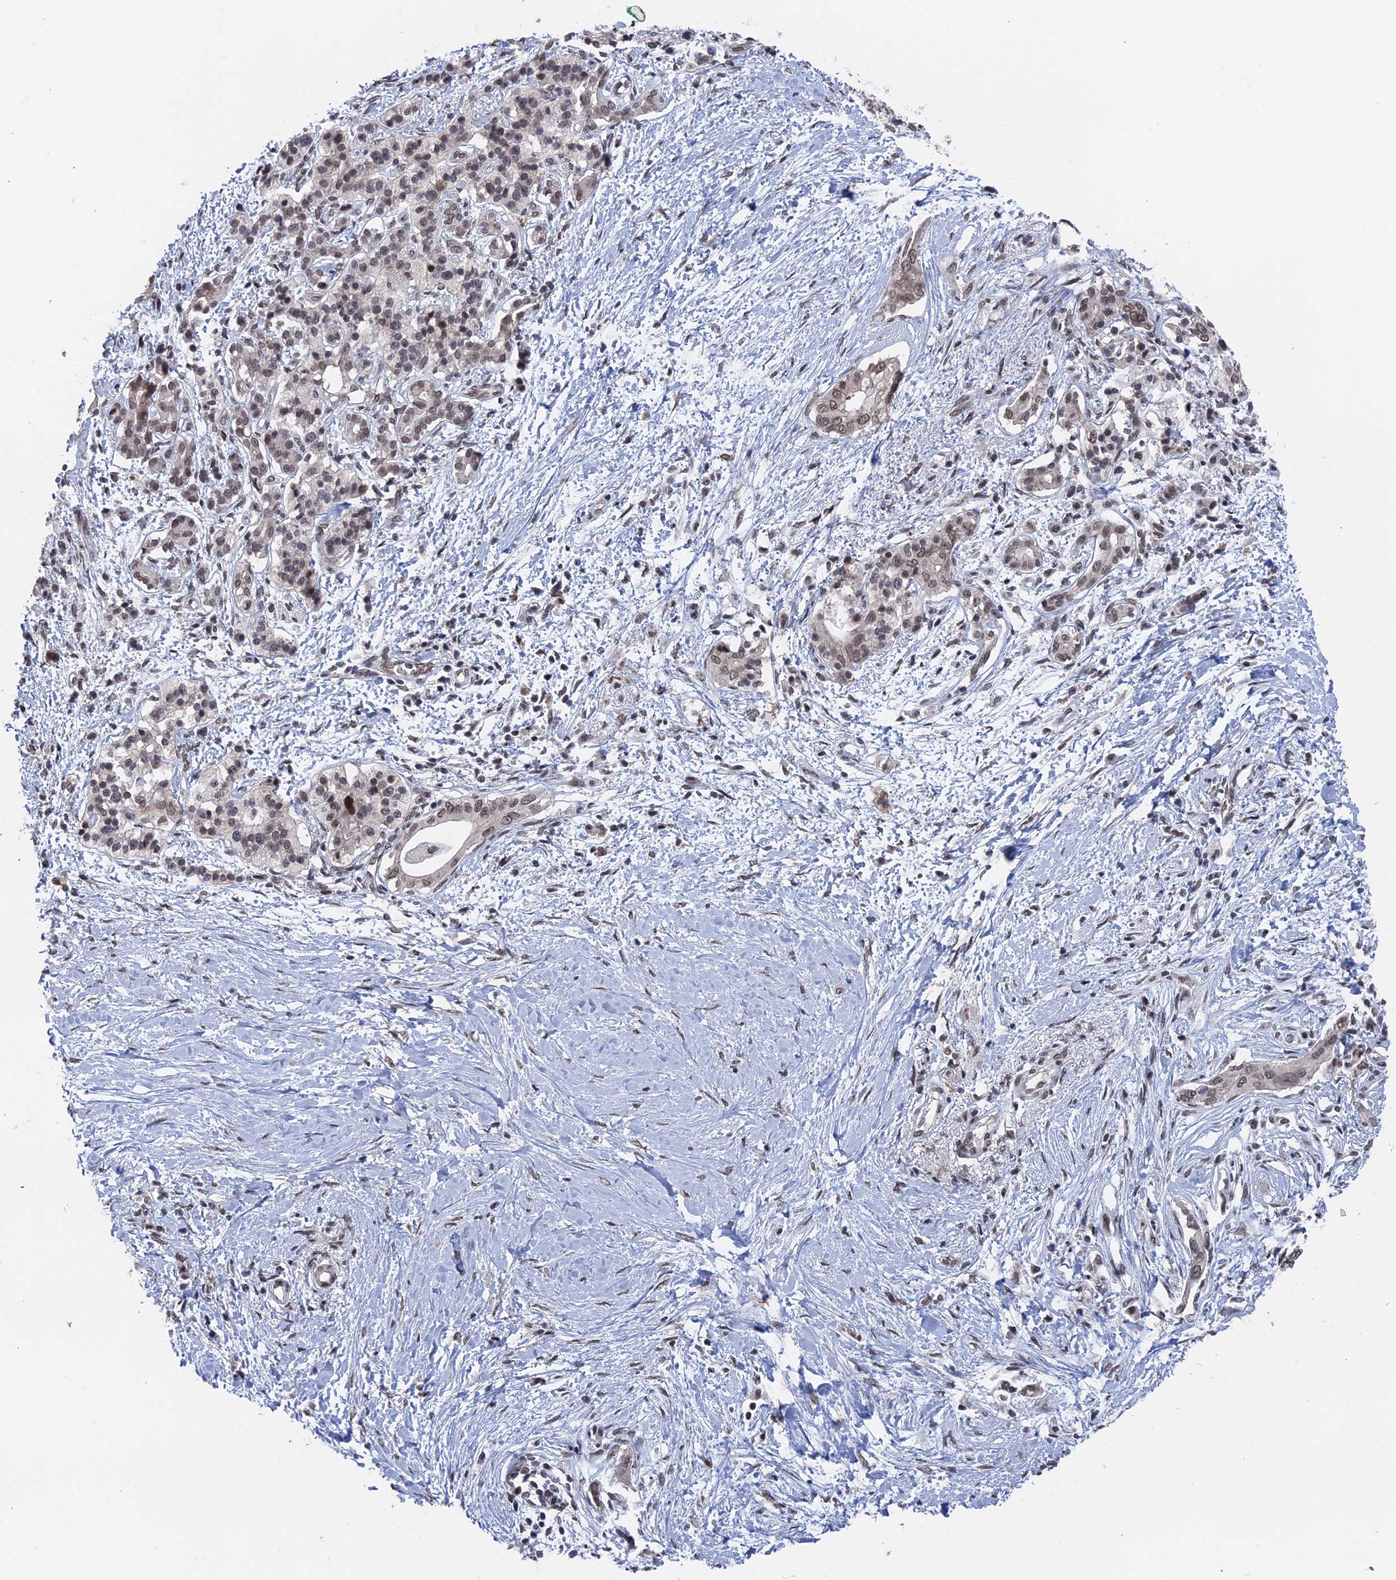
{"staining": {"intensity": "moderate", "quantity": ">75%", "location": "nuclear"}, "tissue": "pancreatic cancer", "cell_type": "Tumor cells", "image_type": "cancer", "snomed": [{"axis": "morphology", "description": "Normal tissue, NOS"}, {"axis": "morphology", "description": "Adenocarcinoma, NOS"}, {"axis": "topography", "description": "Pancreas"}, {"axis": "topography", "description": "Peripheral nerve tissue"}], "caption": "Protein staining shows moderate nuclear staining in about >75% of tumor cells in adenocarcinoma (pancreatic). (Stains: DAB (3,3'-diaminobenzidine) in brown, nuclei in blue, Microscopy: brightfield microscopy at high magnification).", "gene": "NR2C2AP", "patient": {"sex": "male", "age": 59}}